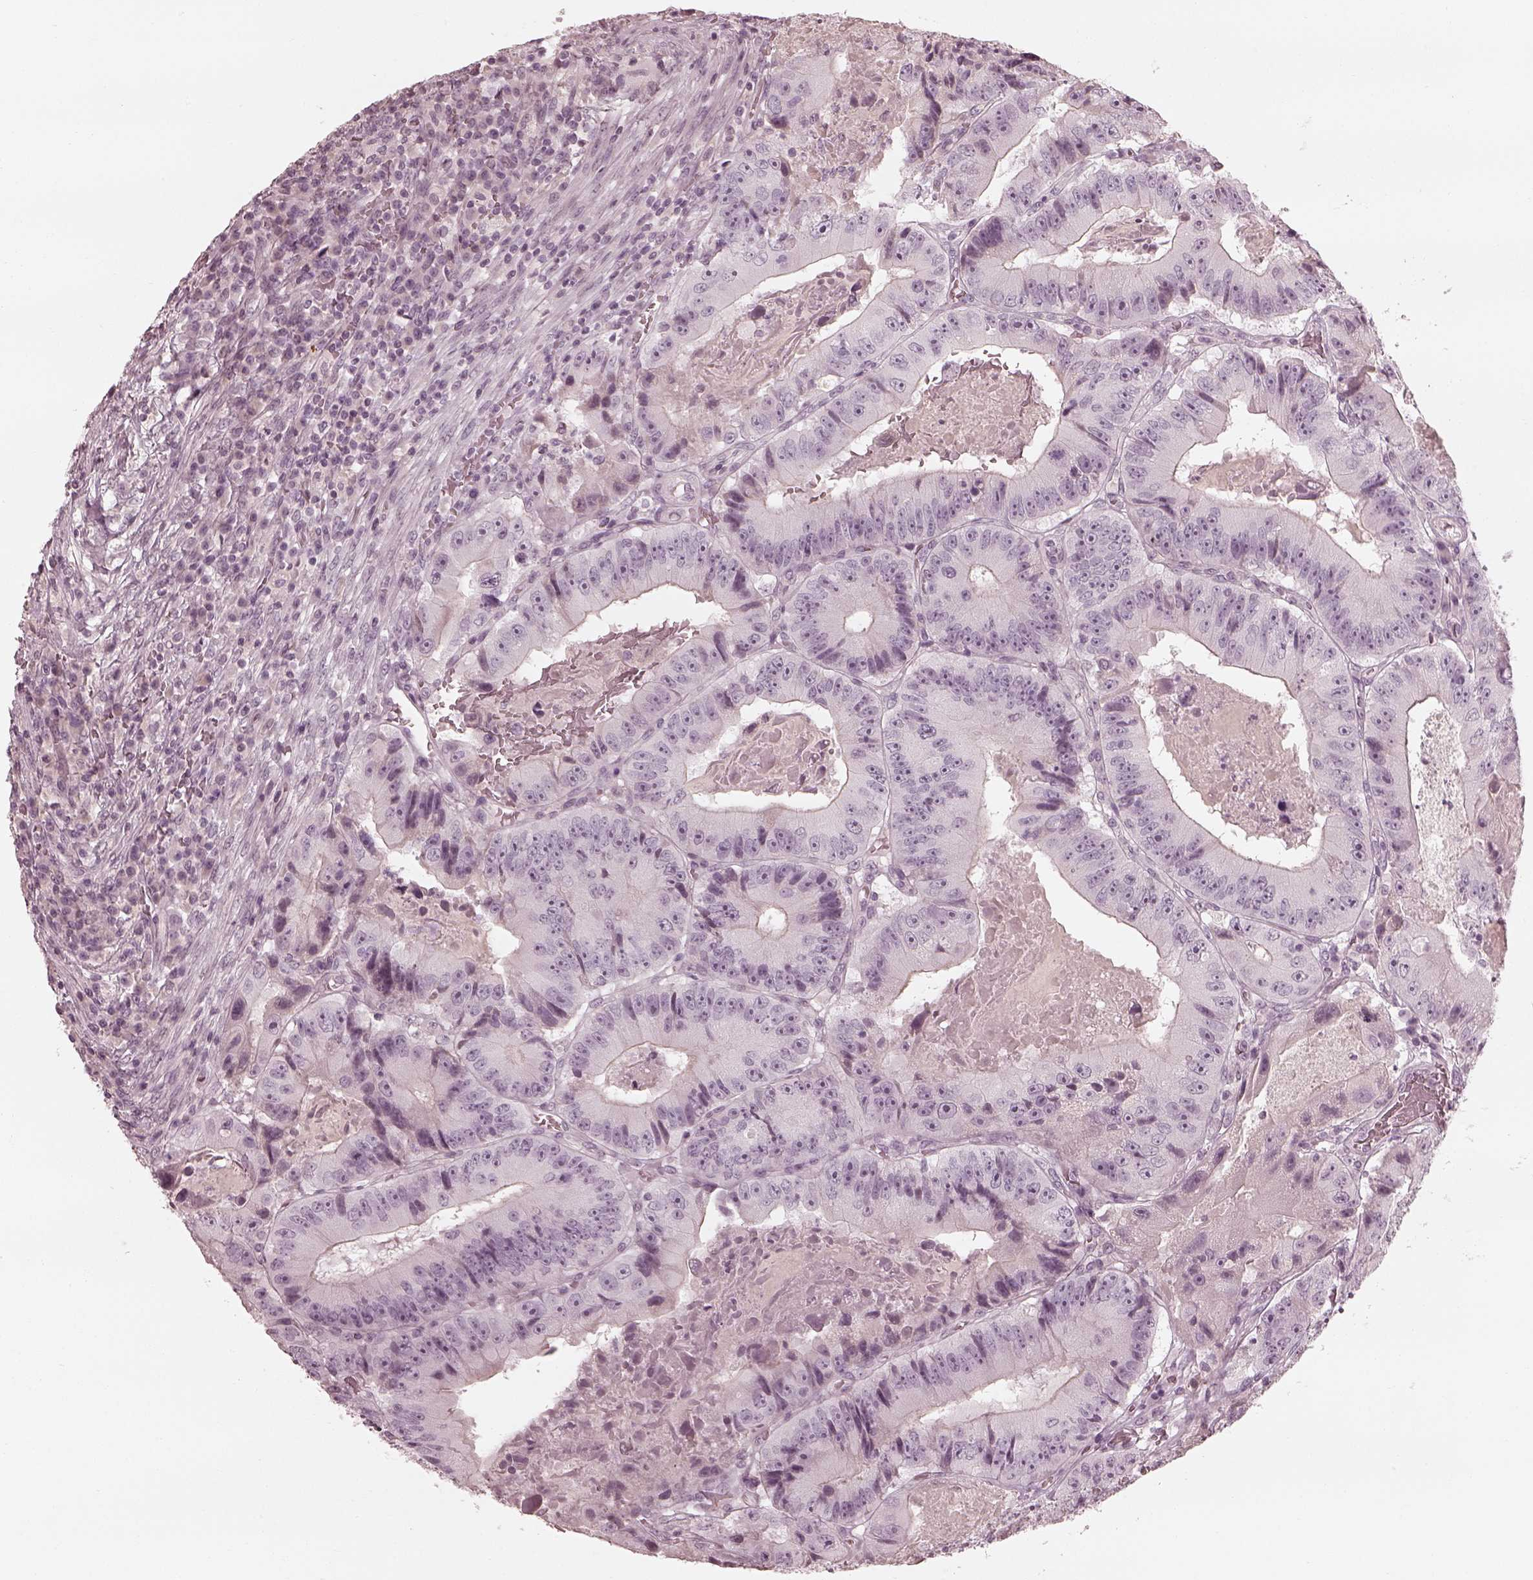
{"staining": {"intensity": "negative", "quantity": "none", "location": "none"}, "tissue": "colorectal cancer", "cell_type": "Tumor cells", "image_type": "cancer", "snomed": [{"axis": "morphology", "description": "Adenocarcinoma, NOS"}, {"axis": "topography", "description": "Colon"}], "caption": "Colorectal adenocarcinoma was stained to show a protein in brown. There is no significant expression in tumor cells.", "gene": "ADRB3", "patient": {"sex": "female", "age": 86}}